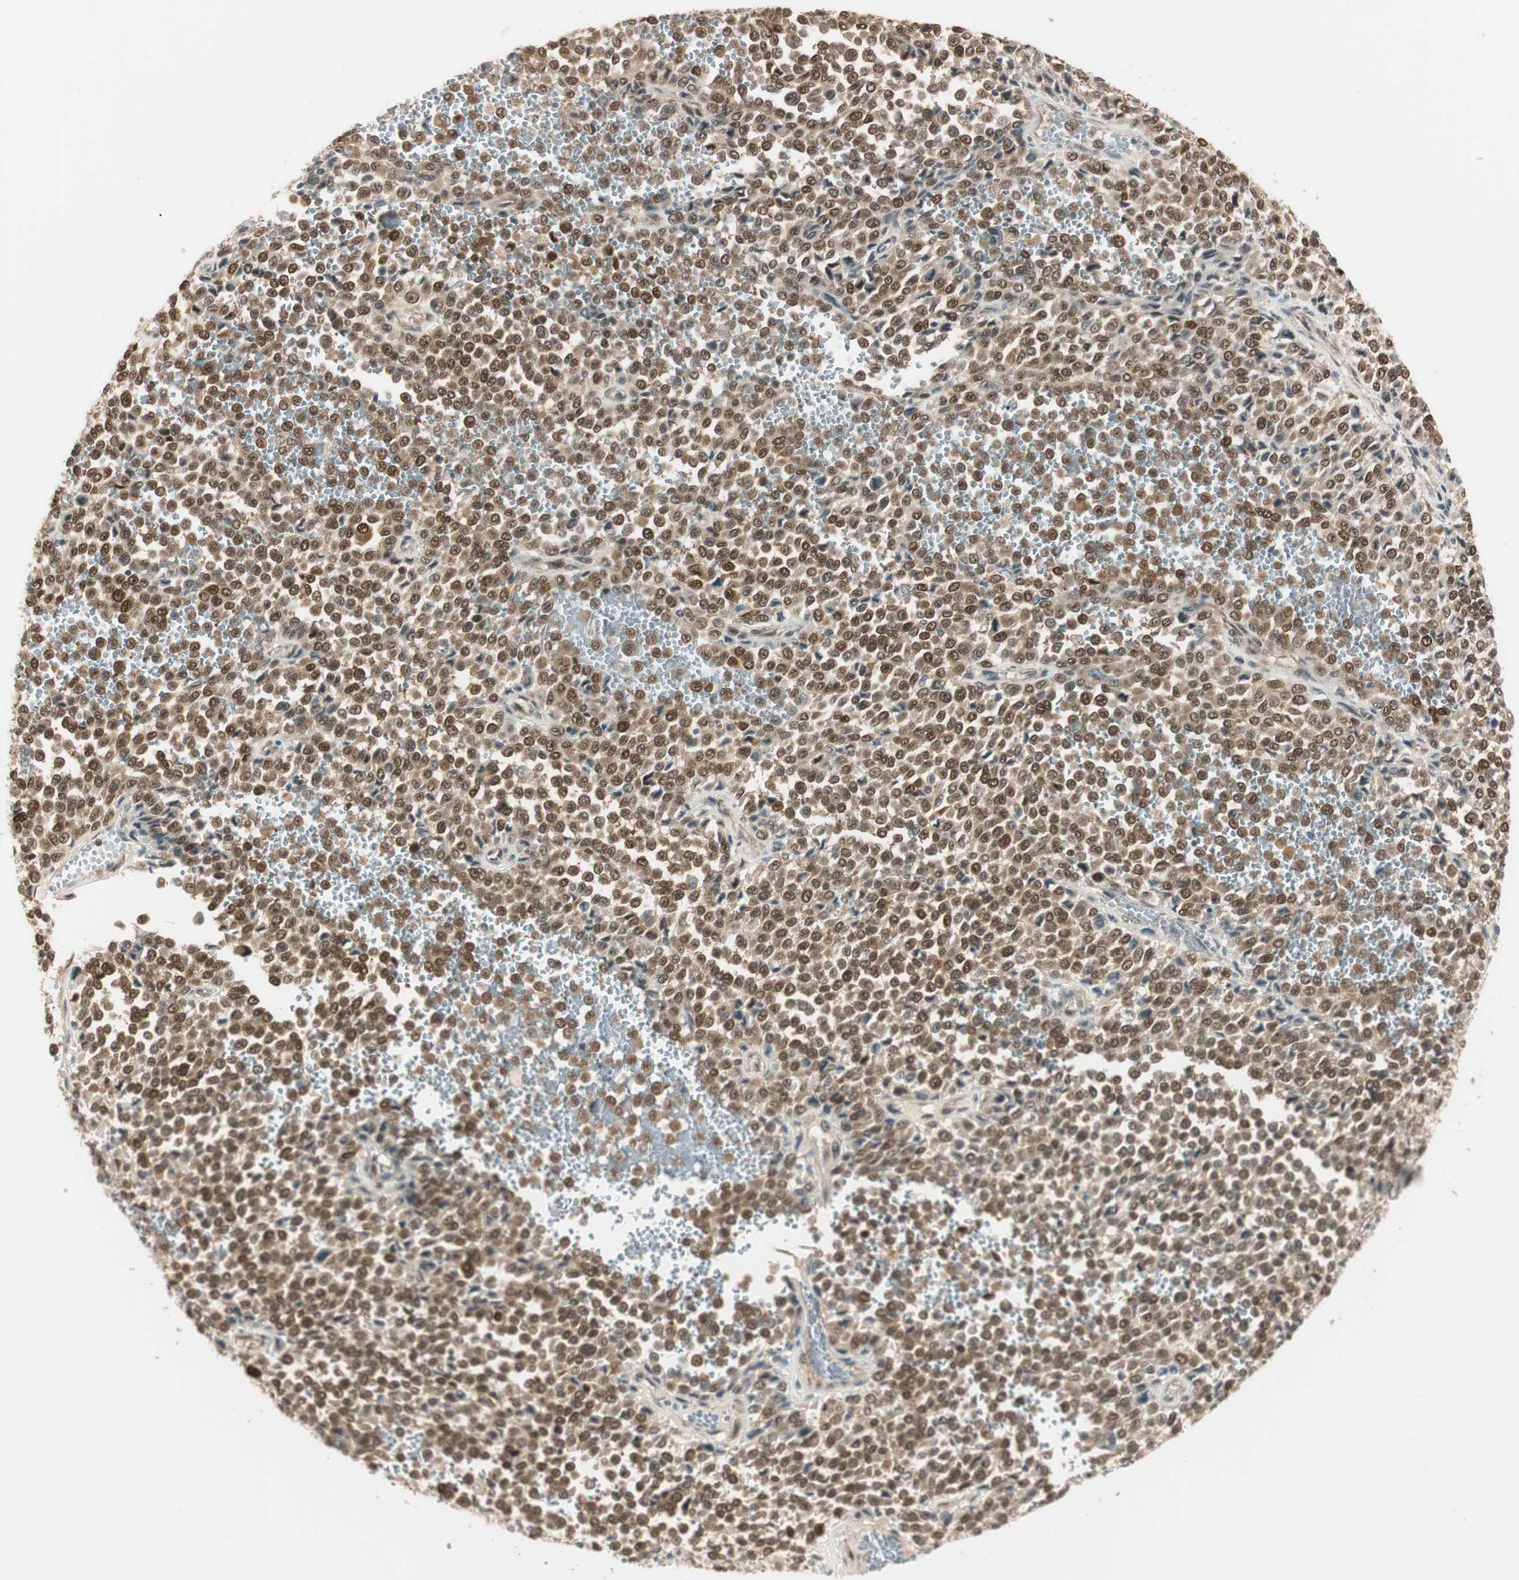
{"staining": {"intensity": "weak", "quantity": ">75%", "location": "cytoplasmic/membranous"}, "tissue": "melanoma", "cell_type": "Tumor cells", "image_type": "cancer", "snomed": [{"axis": "morphology", "description": "Malignant melanoma, Metastatic site"}, {"axis": "topography", "description": "Pancreas"}], "caption": "DAB immunohistochemical staining of human malignant melanoma (metastatic site) displays weak cytoplasmic/membranous protein staining in approximately >75% of tumor cells.", "gene": "IPO5", "patient": {"sex": "female", "age": 30}}